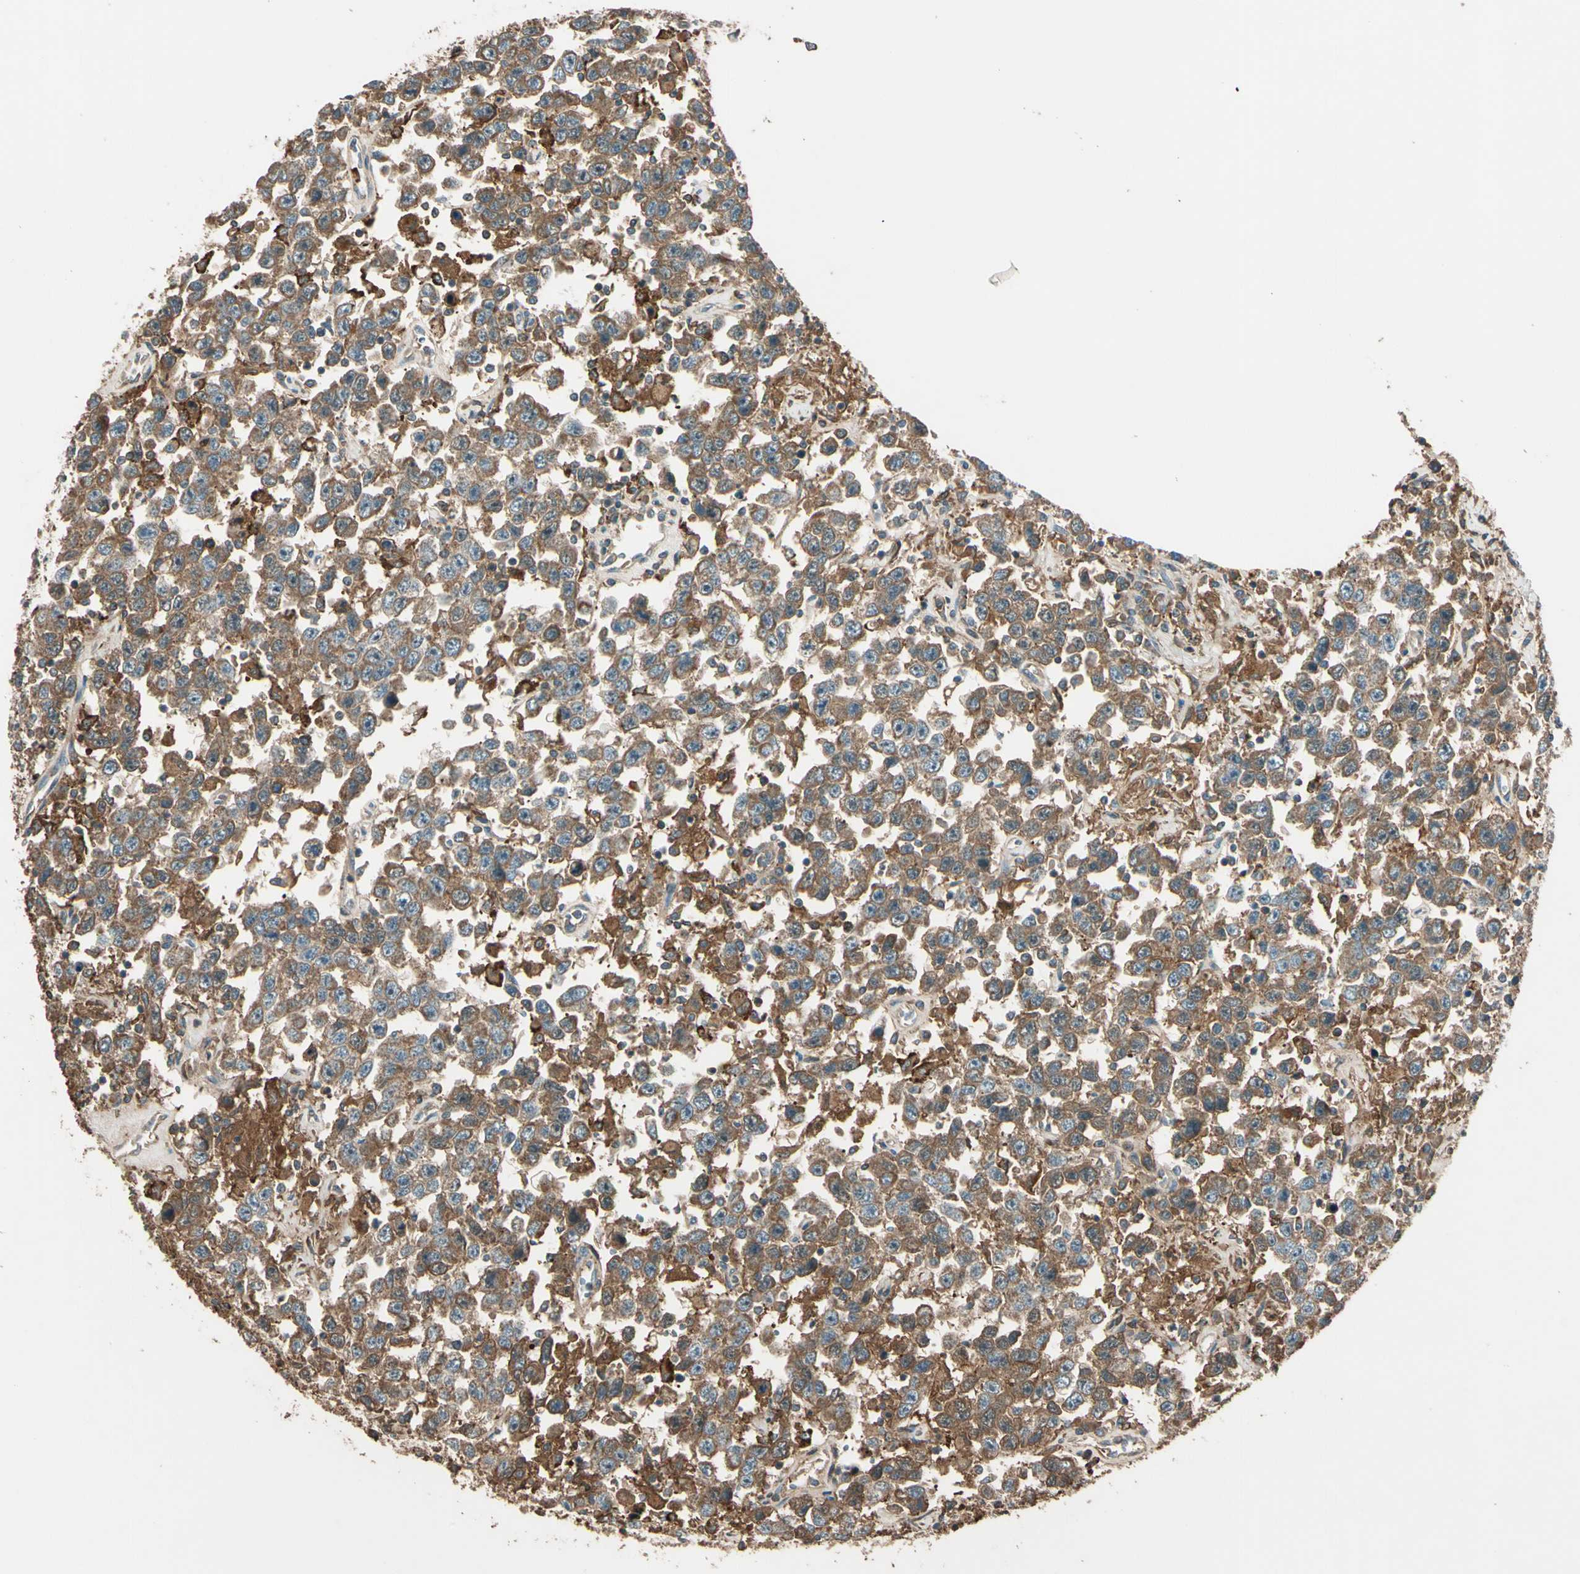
{"staining": {"intensity": "moderate", "quantity": ">75%", "location": "cytoplasmic/membranous"}, "tissue": "testis cancer", "cell_type": "Tumor cells", "image_type": "cancer", "snomed": [{"axis": "morphology", "description": "Seminoma, NOS"}, {"axis": "topography", "description": "Testis"}], "caption": "DAB (3,3'-diaminobenzidine) immunohistochemical staining of human seminoma (testis) demonstrates moderate cytoplasmic/membranous protein expression in about >75% of tumor cells.", "gene": "STX11", "patient": {"sex": "male", "age": 41}}